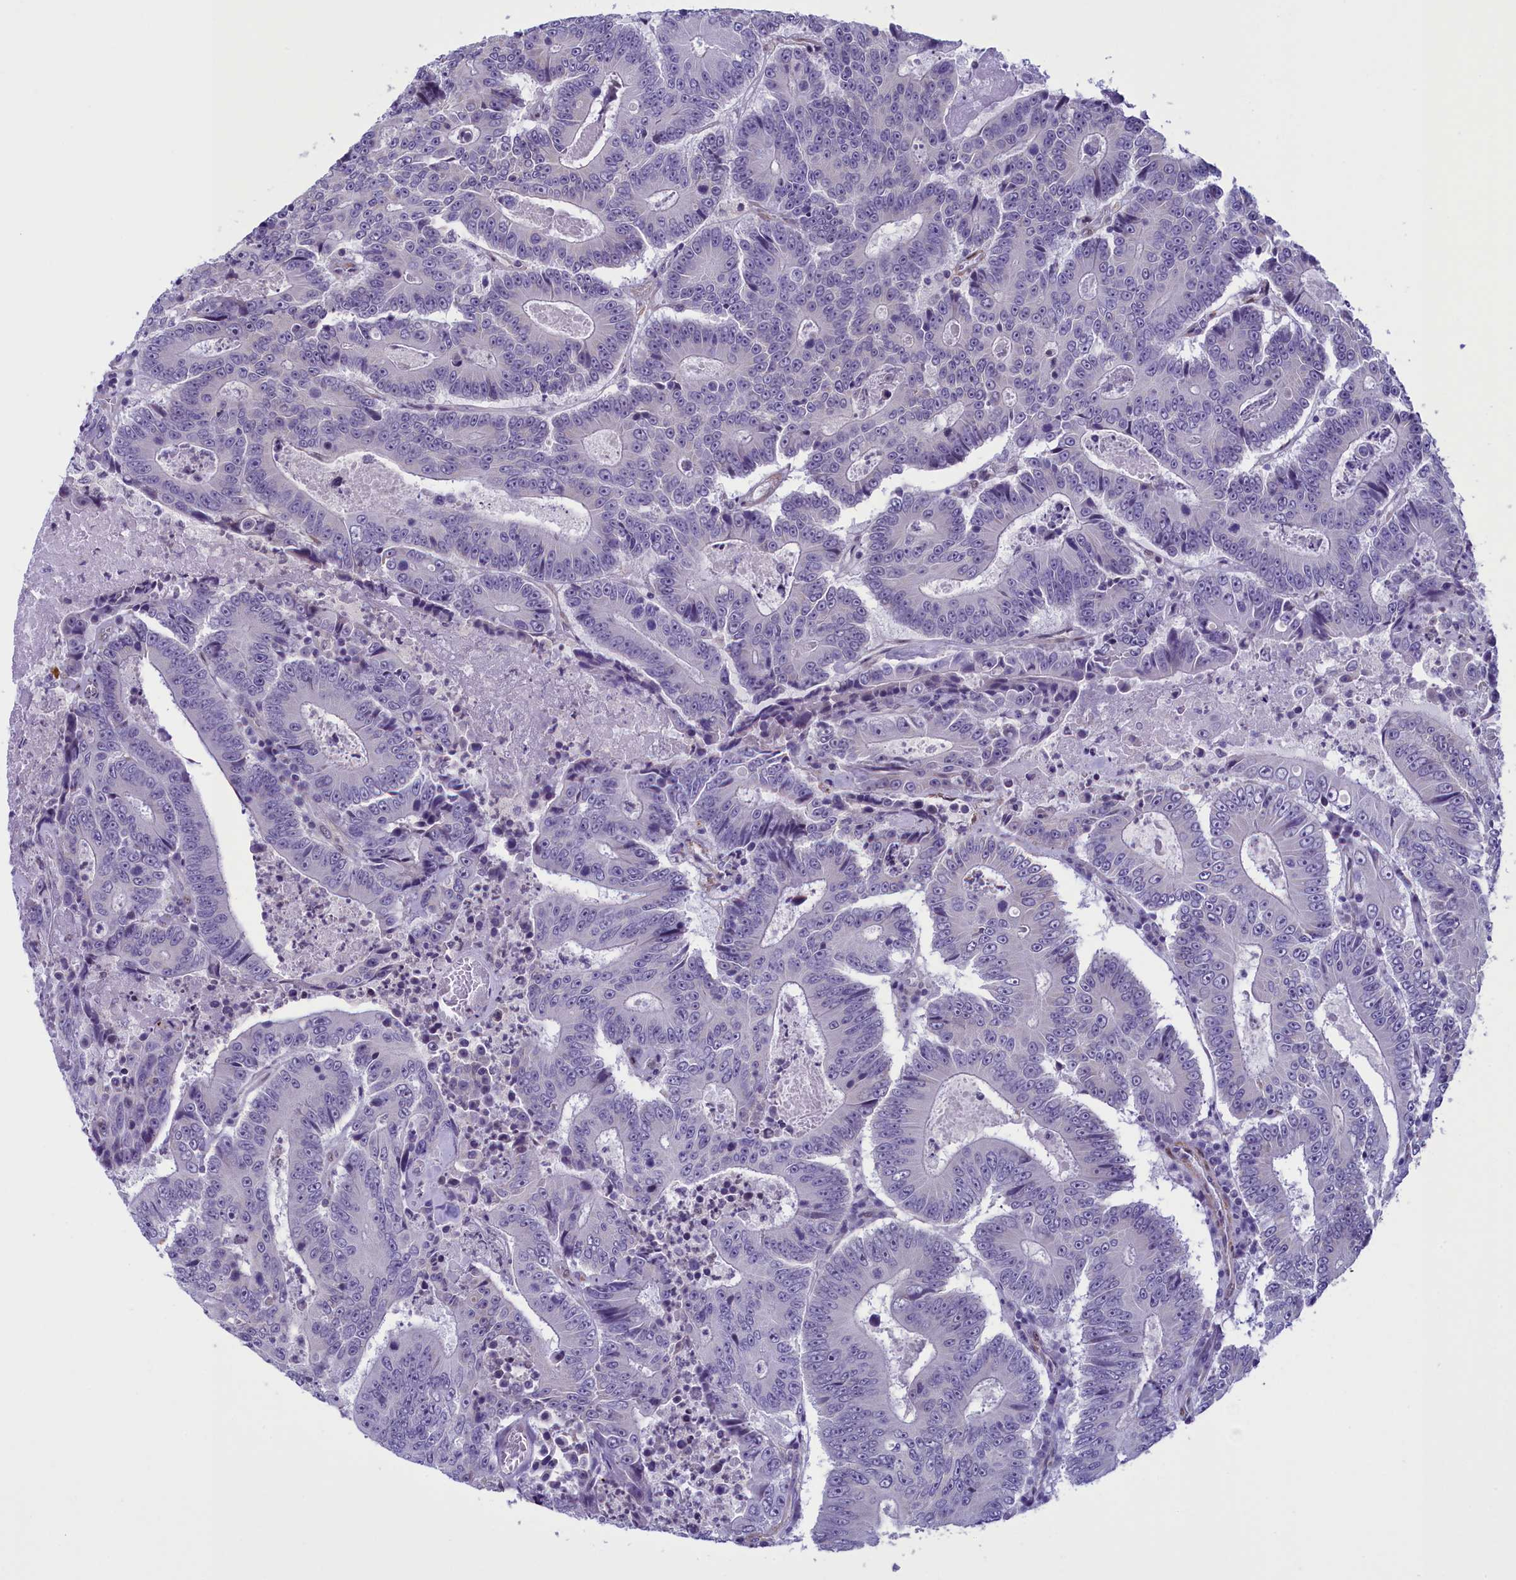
{"staining": {"intensity": "negative", "quantity": "none", "location": "none"}, "tissue": "colorectal cancer", "cell_type": "Tumor cells", "image_type": "cancer", "snomed": [{"axis": "morphology", "description": "Adenocarcinoma, NOS"}, {"axis": "topography", "description": "Colon"}], "caption": "A micrograph of human colorectal cancer (adenocarcinoma) is negative for staining in tumor cells. (Immunohistochemistry, brightfield microscopy, high magnification).", "gene": "IGSF6", "patient": {"sex": "male", "age": 83}}